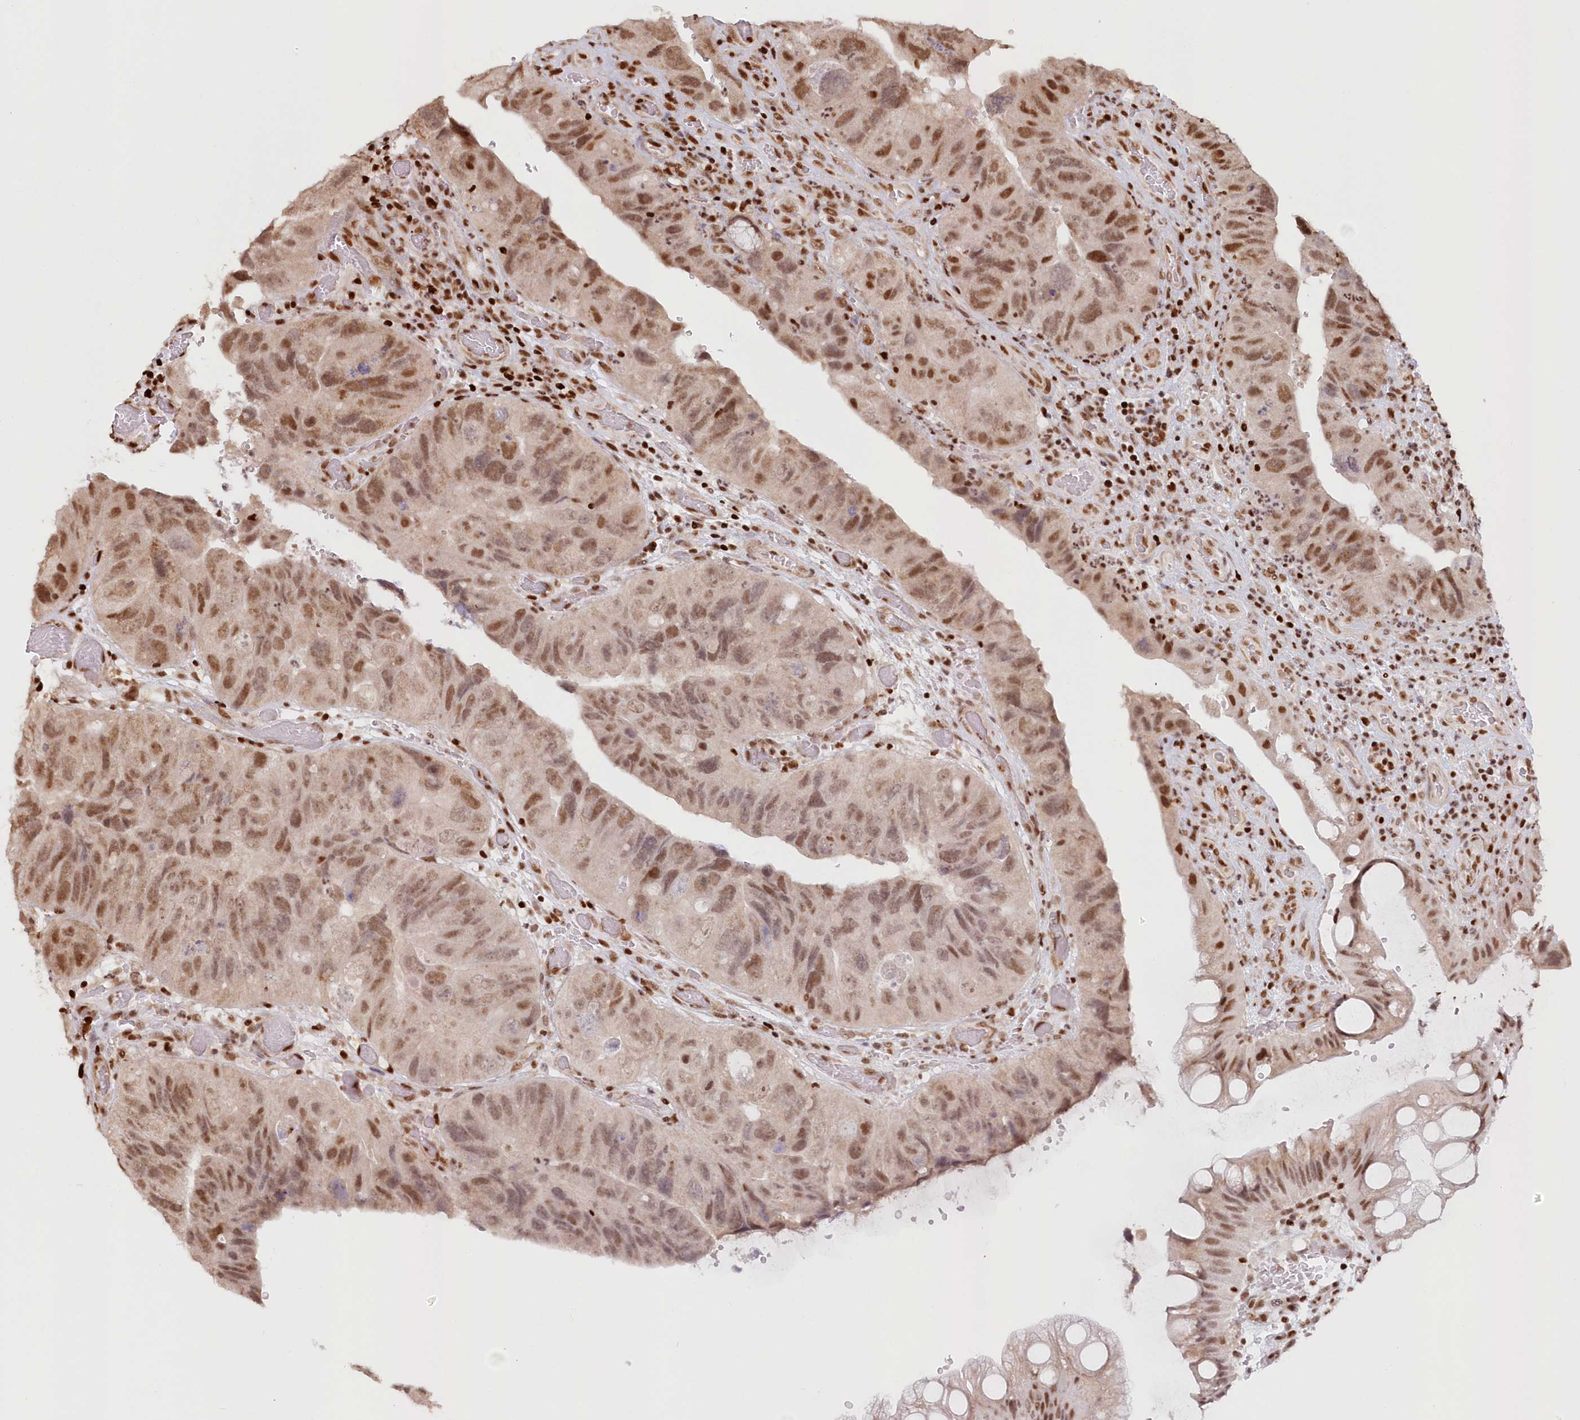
{"staining": {"intensity": "moderate", "quantity": ">75%", "location": "nuclear"}, "tissue": "colorectal cancer", "cell_type": "Tumor cells", "image_type": "cancer", "snomed": [{"axis": "morphology", "description": "Adenocarcinoma, NOS"}, {"axis": "topography", "description": "Rectum"}], "caption": "The photomicrograph exhibits staining of colorectal cancer, revealing moderate nuclear protein staining (brown color) within tumor cells.", "gene": "POLR2B", "patient": {"sex": "male", "age": 63}}